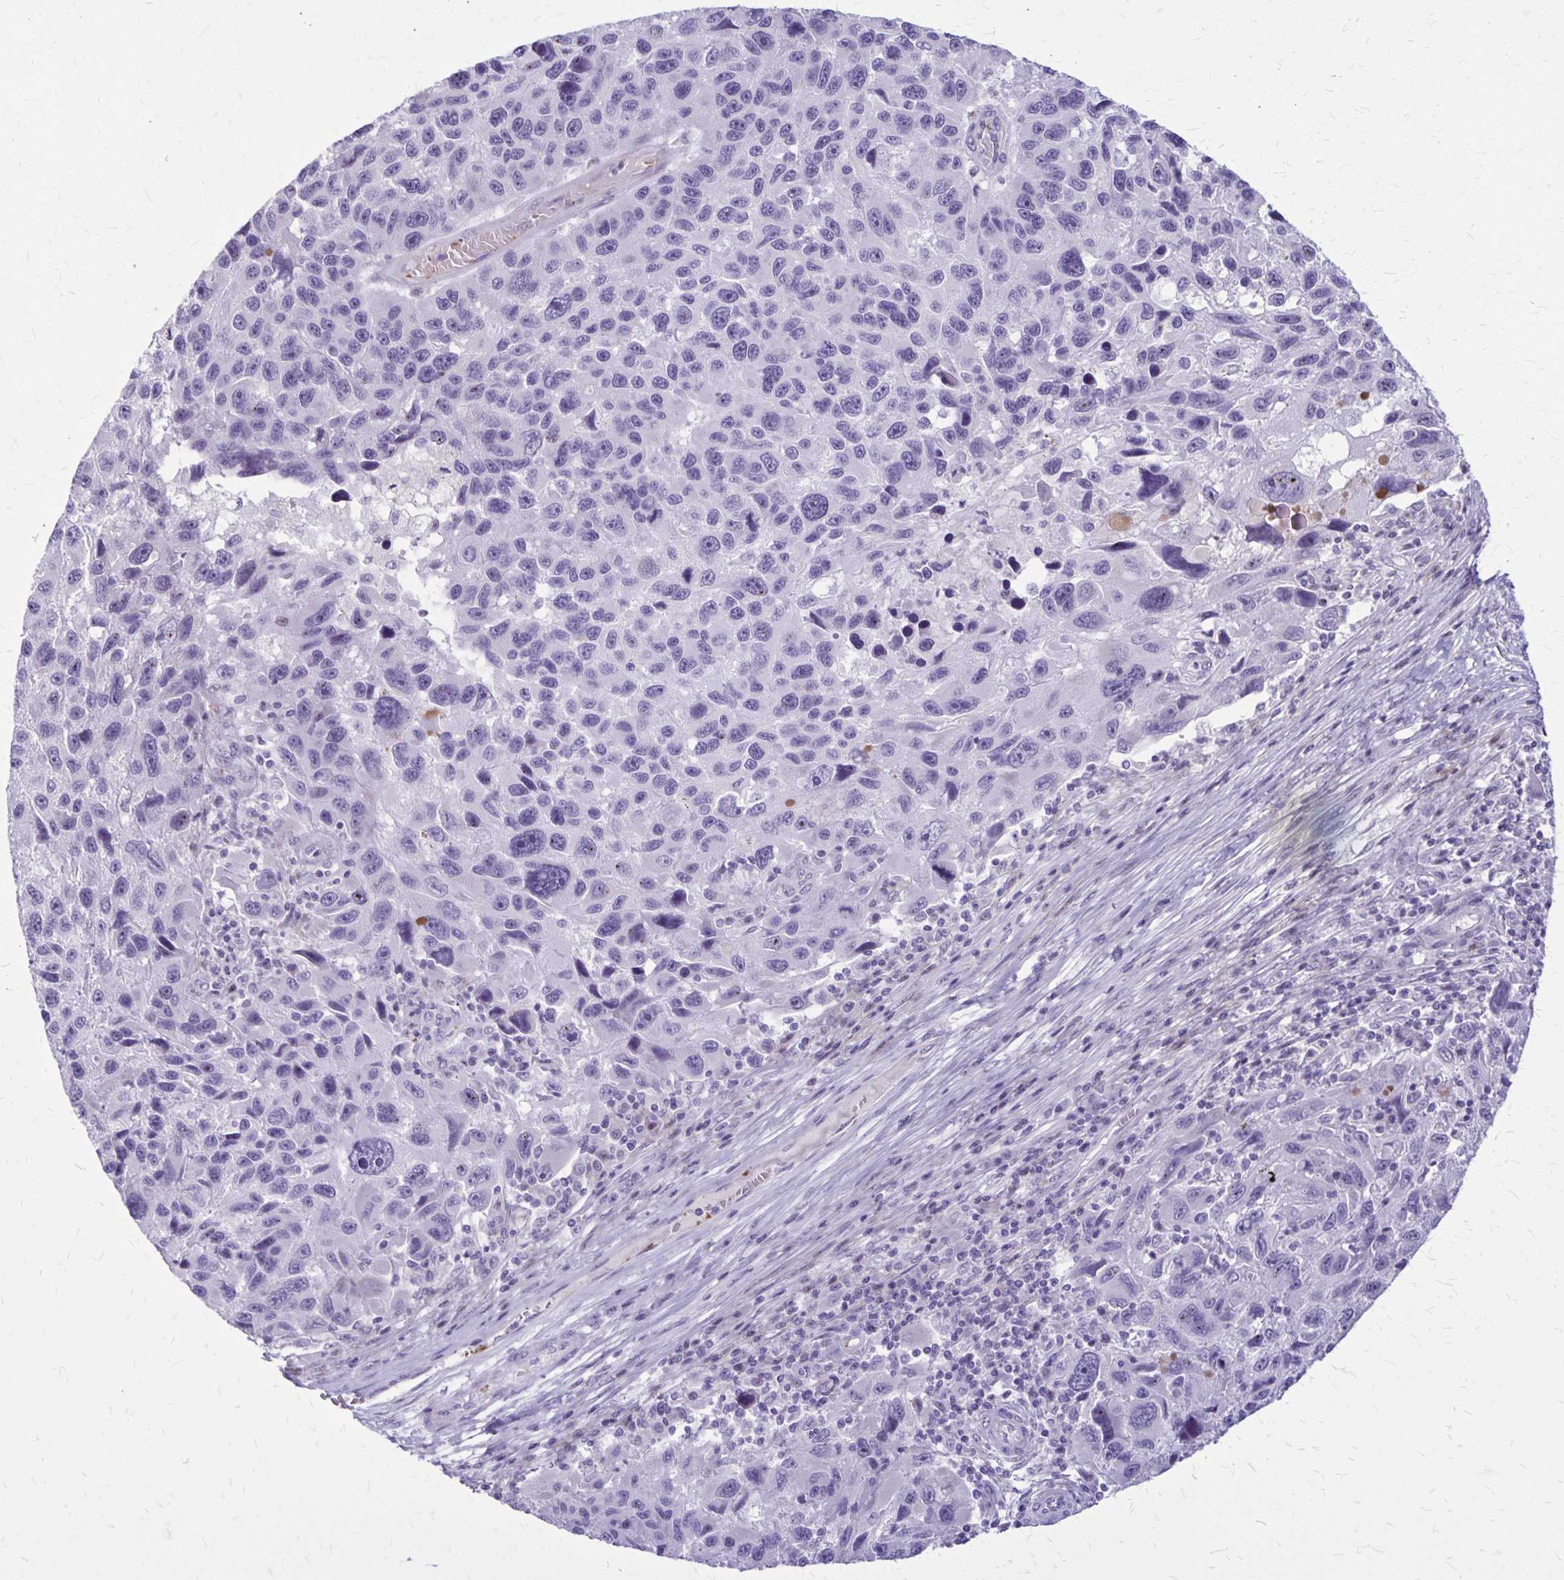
{"staining": {"intensity": "negative", "quantity": "none", "location": "none"}, "tissue": "melanoma", "cell_type": "Tumor cells", "image_type": "cancer", "snomed": [{"axis": "morphology", "description": "Malignant melanoma, NOS"}, {"axis": "topography", "description": "Skin"}], "caption": "Protein analysis of melanoma shows no significant expression in tumor cells.", "gene": "GP9", "patient": {"sex": "male", "age": 53}}